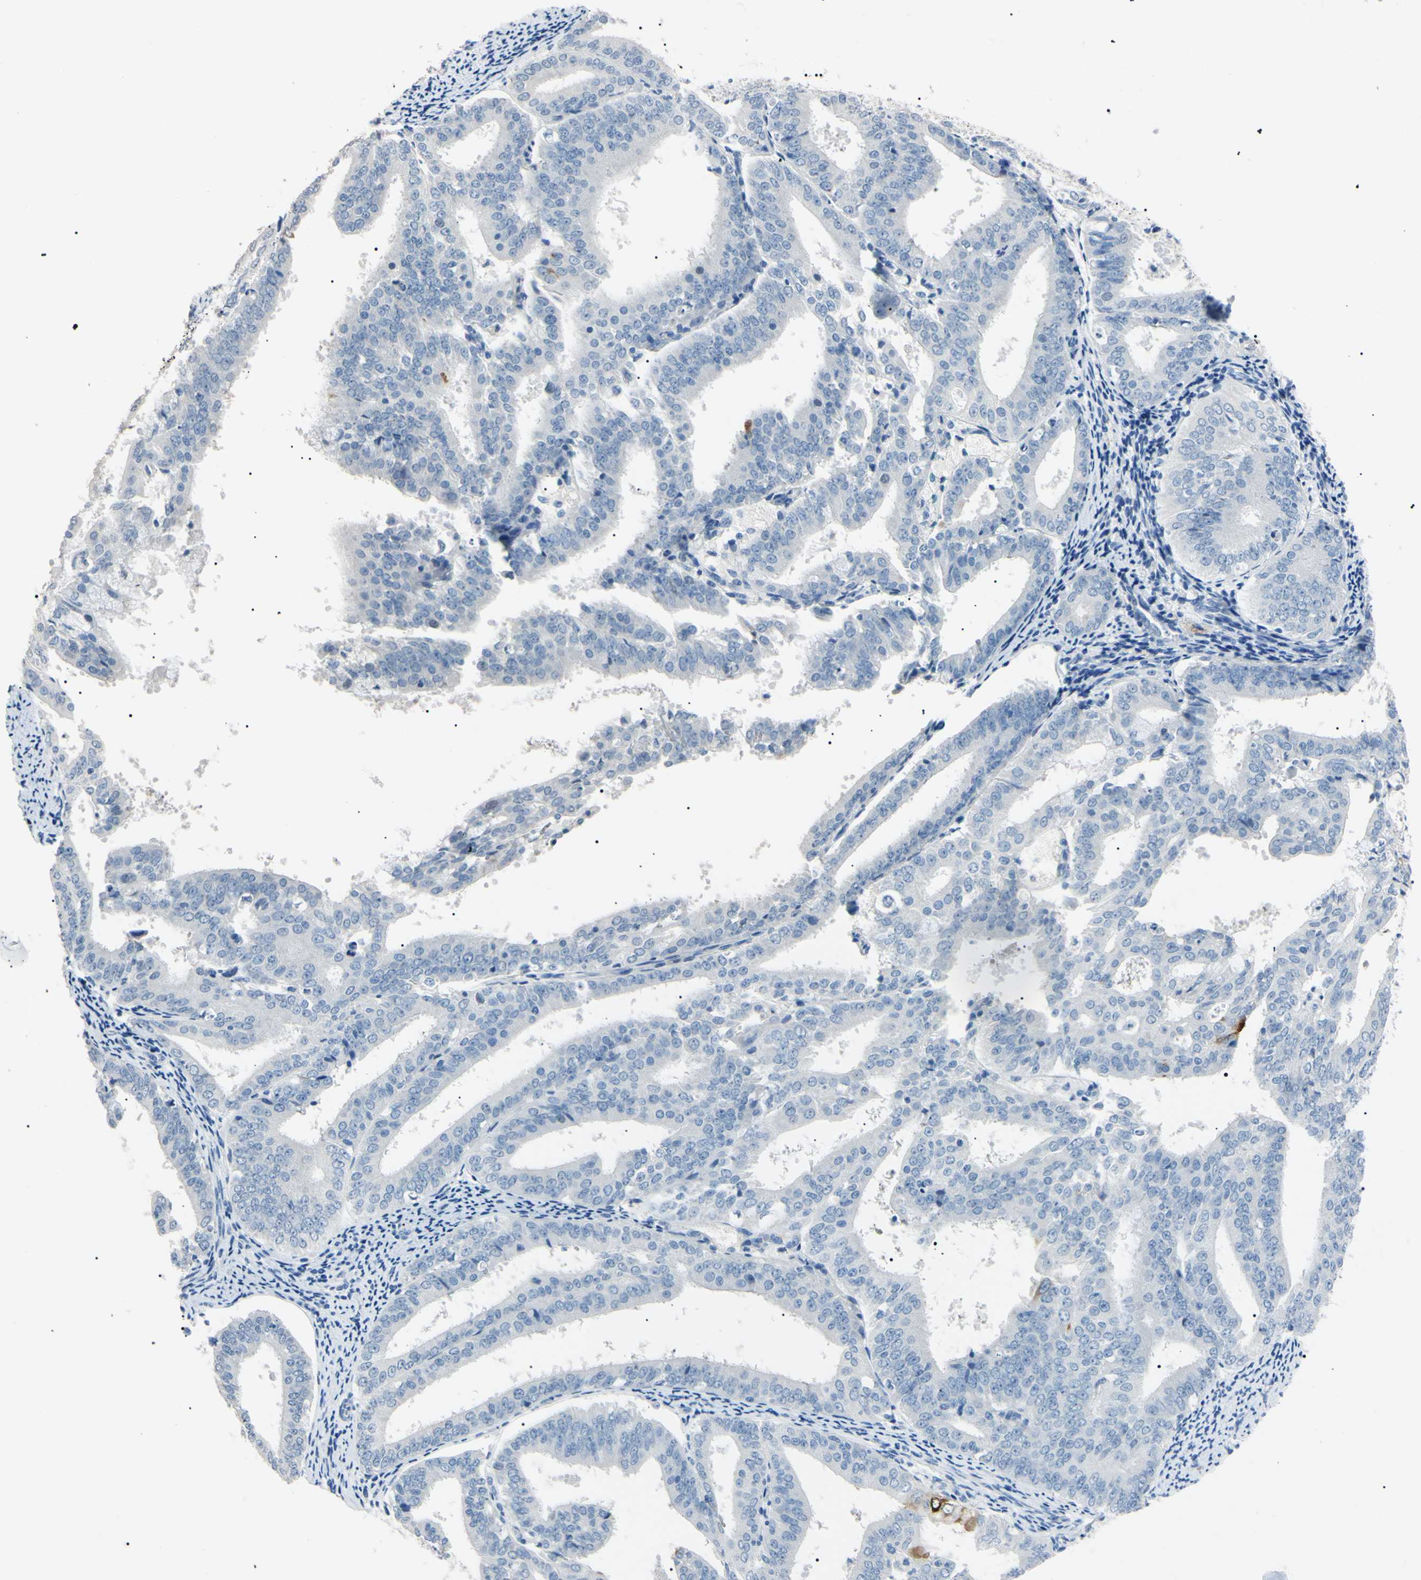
{"staining": {"intensity": "negative", "quantity": "none", "location": "none"}, "tissue": "endometrial cancer", "cell_type": "Tumor cells", "image_type": "cancer", "snomed": [{"axis": "morphology", "description": "Adenocarcinoma, NOS"}, {"axis": "topography", "description": "Endometrium"}], "caption": "Micrograph shows no significant protein expression in tumor cells of adenocarcinoma (endometrial).", "gene": "CGB3", "patient": {"sex": "female", "age": 63}}